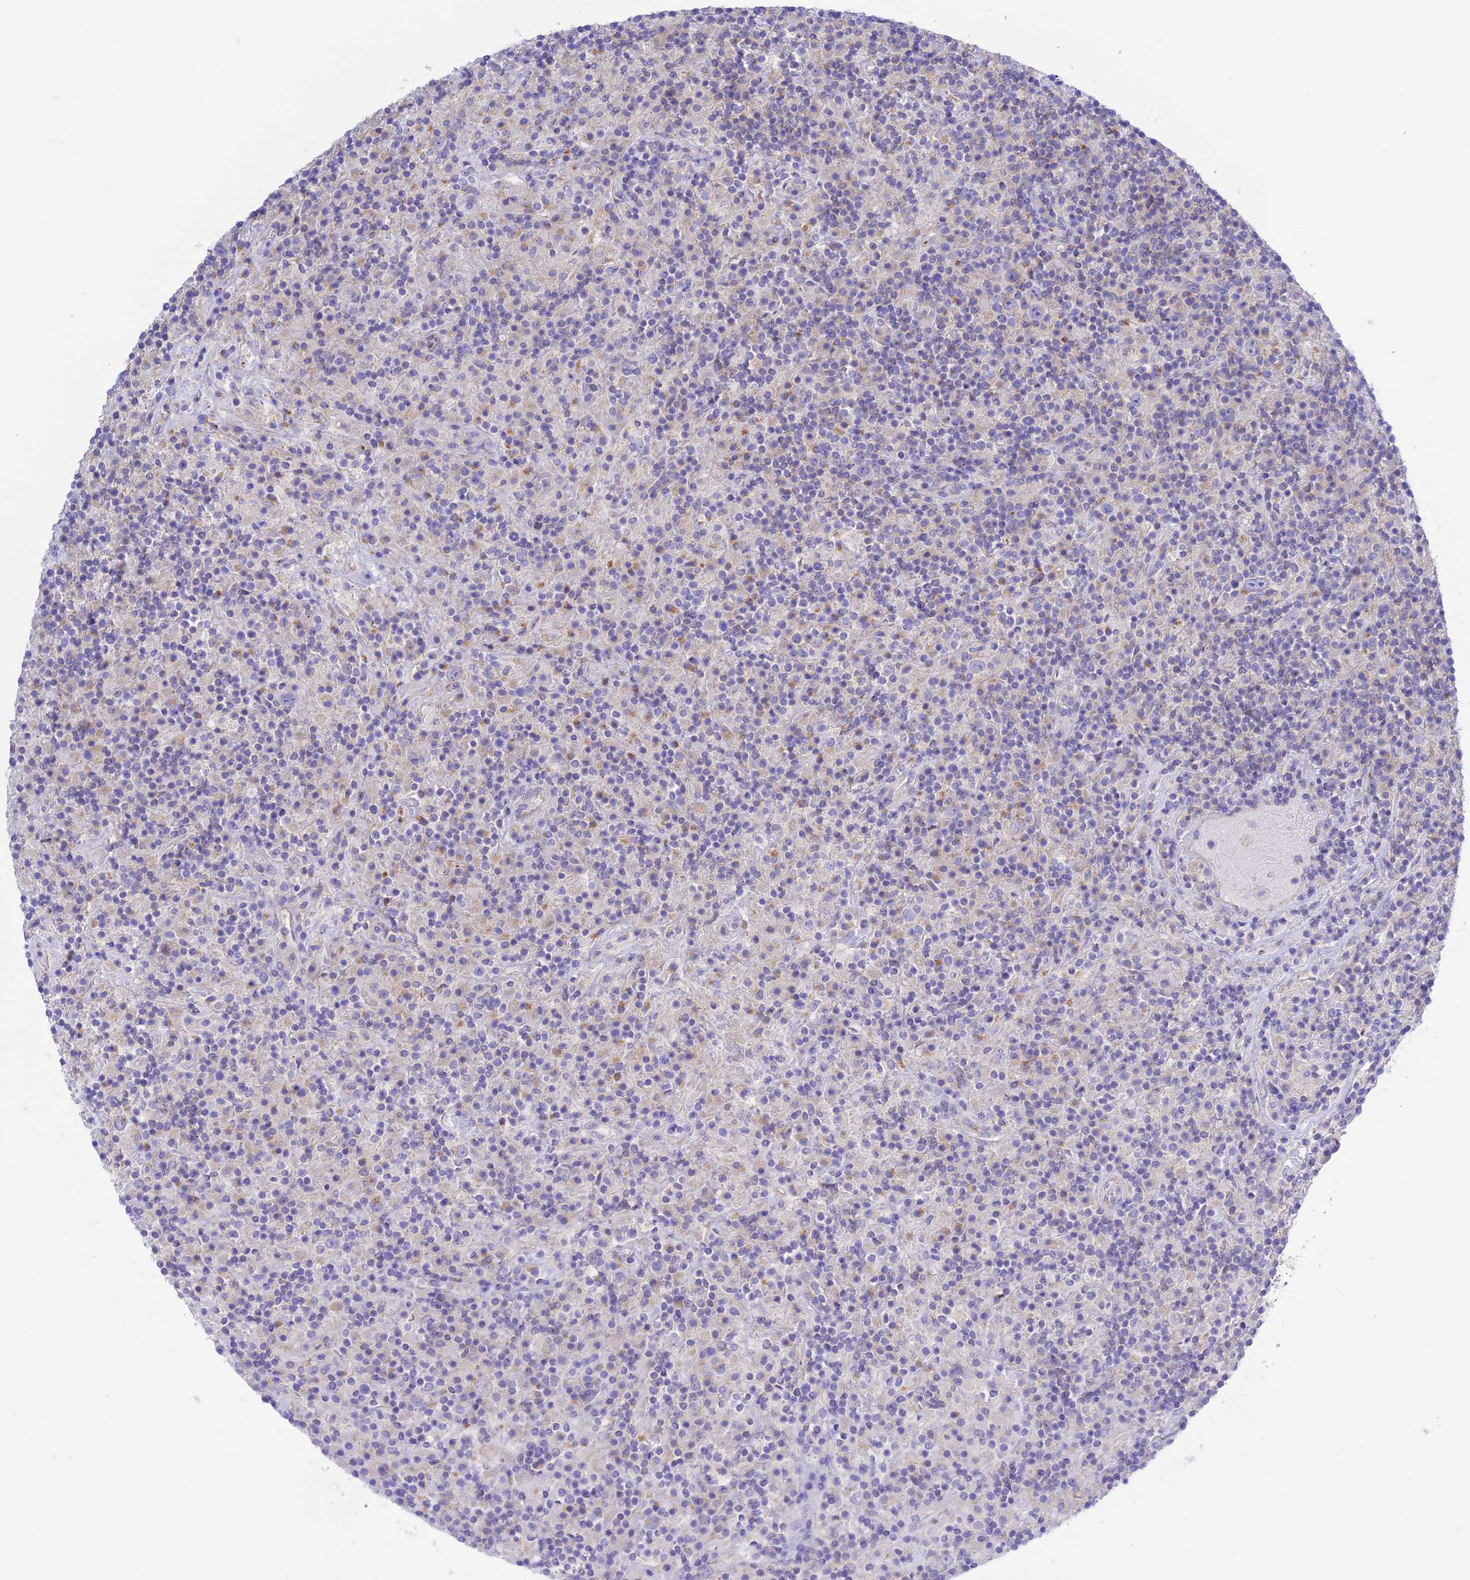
{"staining": {"intensity": "negative", "quantity": "none", "location": "none"}, "tissue": "lymphoma", "cell_type": "Tumor cells", "image_type": "cancer", "snomed": [{"axis": "morphology", "description": "Hodgkin's disease, NOS"}, {"axis": "topography", "description": "Lymph node"}], "caption": "The IHC histopathology image has no significant staining in tumor cells of Hodgkin's disease tissue. (Immunohistochemistry, brightfield microscopy, high magnification).", "gene": "CHSY3", "patient": {"sex": "male", "age": 70}}